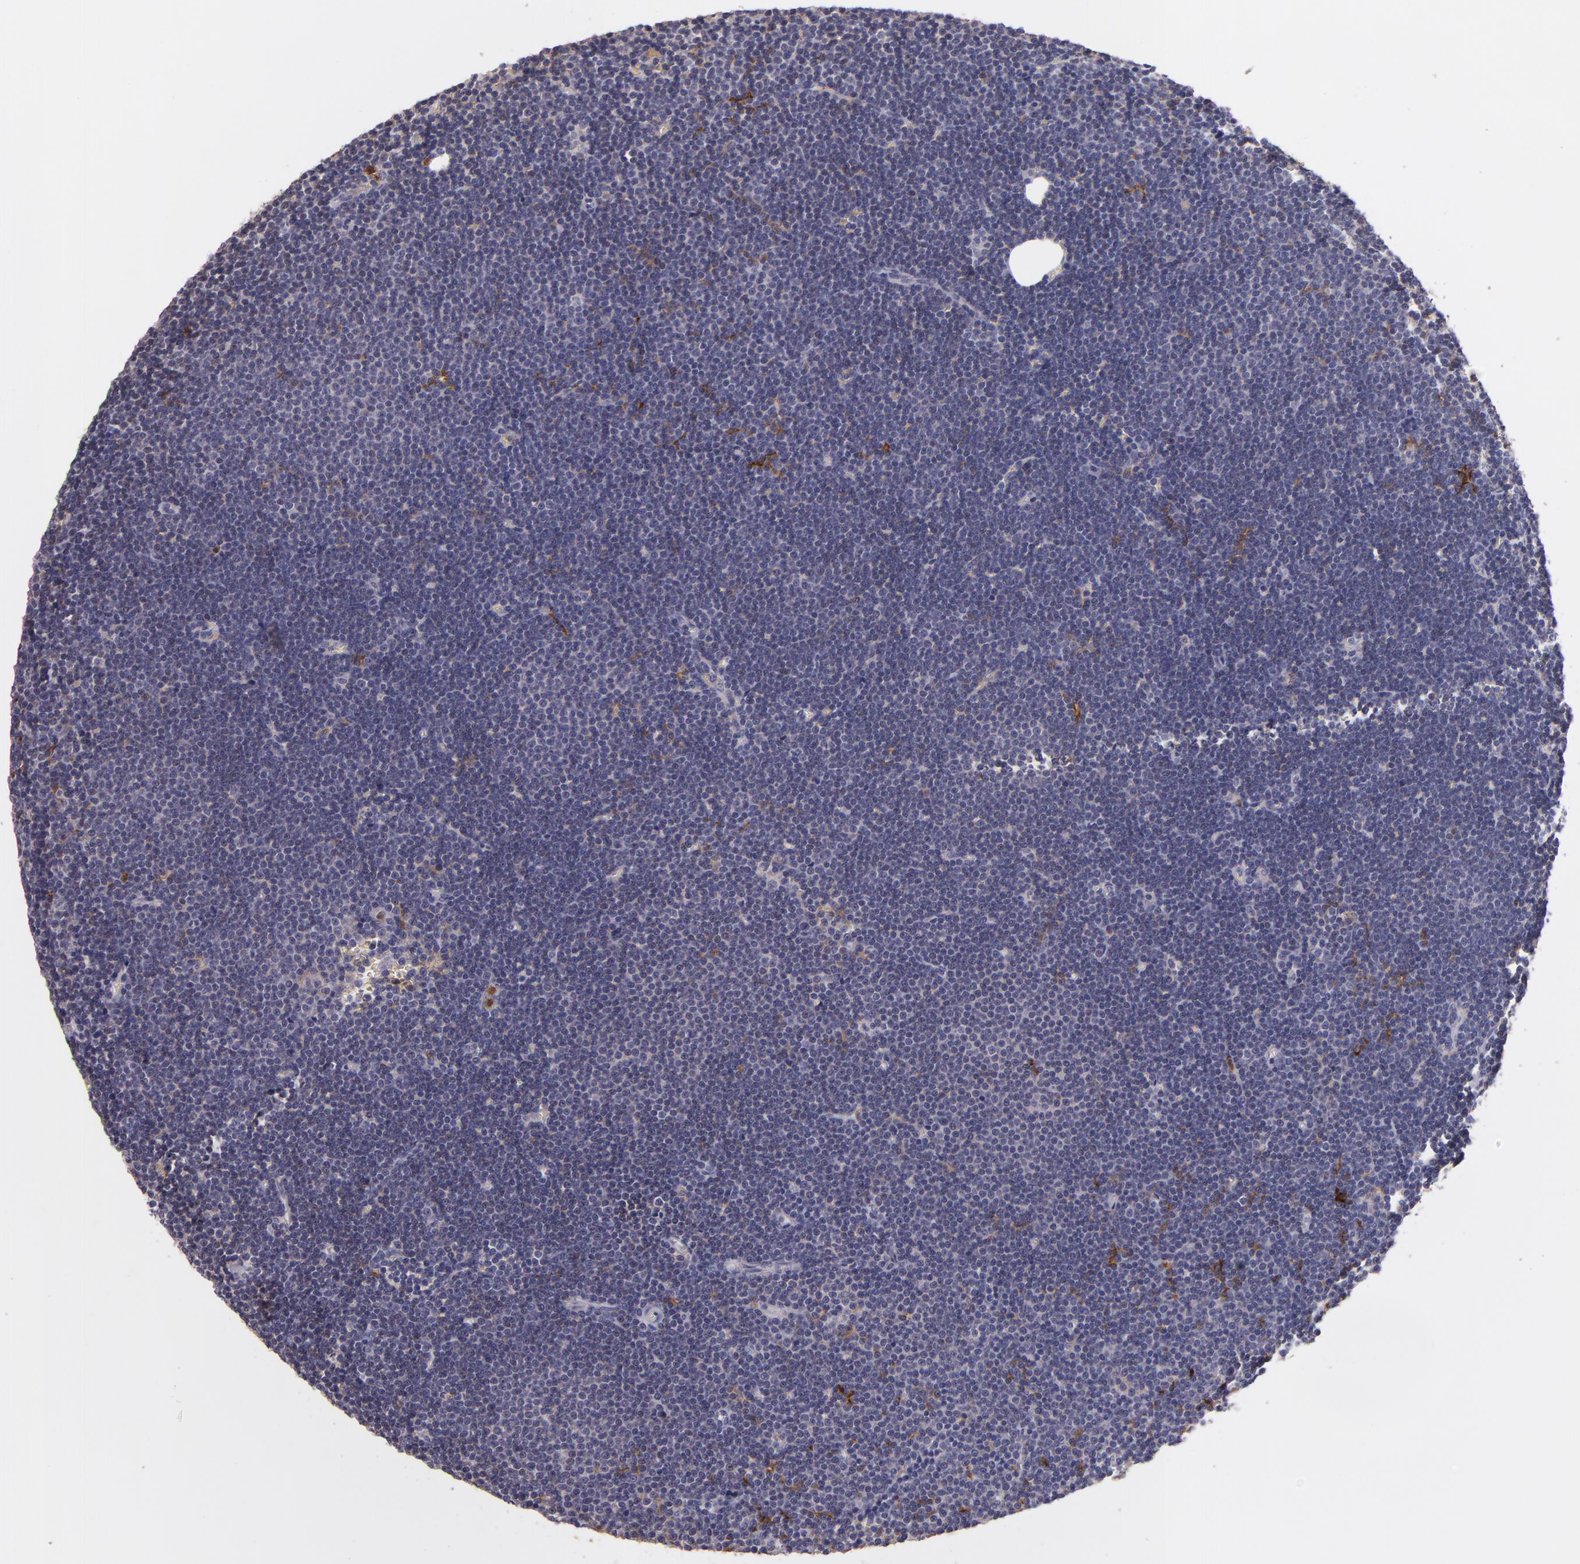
{"staining": {"intensity": "negative", "quantity": "none", "location": "none"}, "tissue": "lymphoma", "cell_type": "Tumor cells", "image_type": "cancer", "snomed": [{"axis": "morphology", "description": "Malignant lymphoma, non-Hodgkin's type, Low grade"}, {"axis": "topography", "description": "Lymph node"}], "caption": "High magnification brightfield microscopy of malignant lymphoma, non-Hodgkin's type (low-grade) stained with DAB (brown) and counterstained with hematoxylin (blue): tumor cells show no significant positivity.", "gene": "C5AR1", "patient": {"sex": "female", "age": 73}}